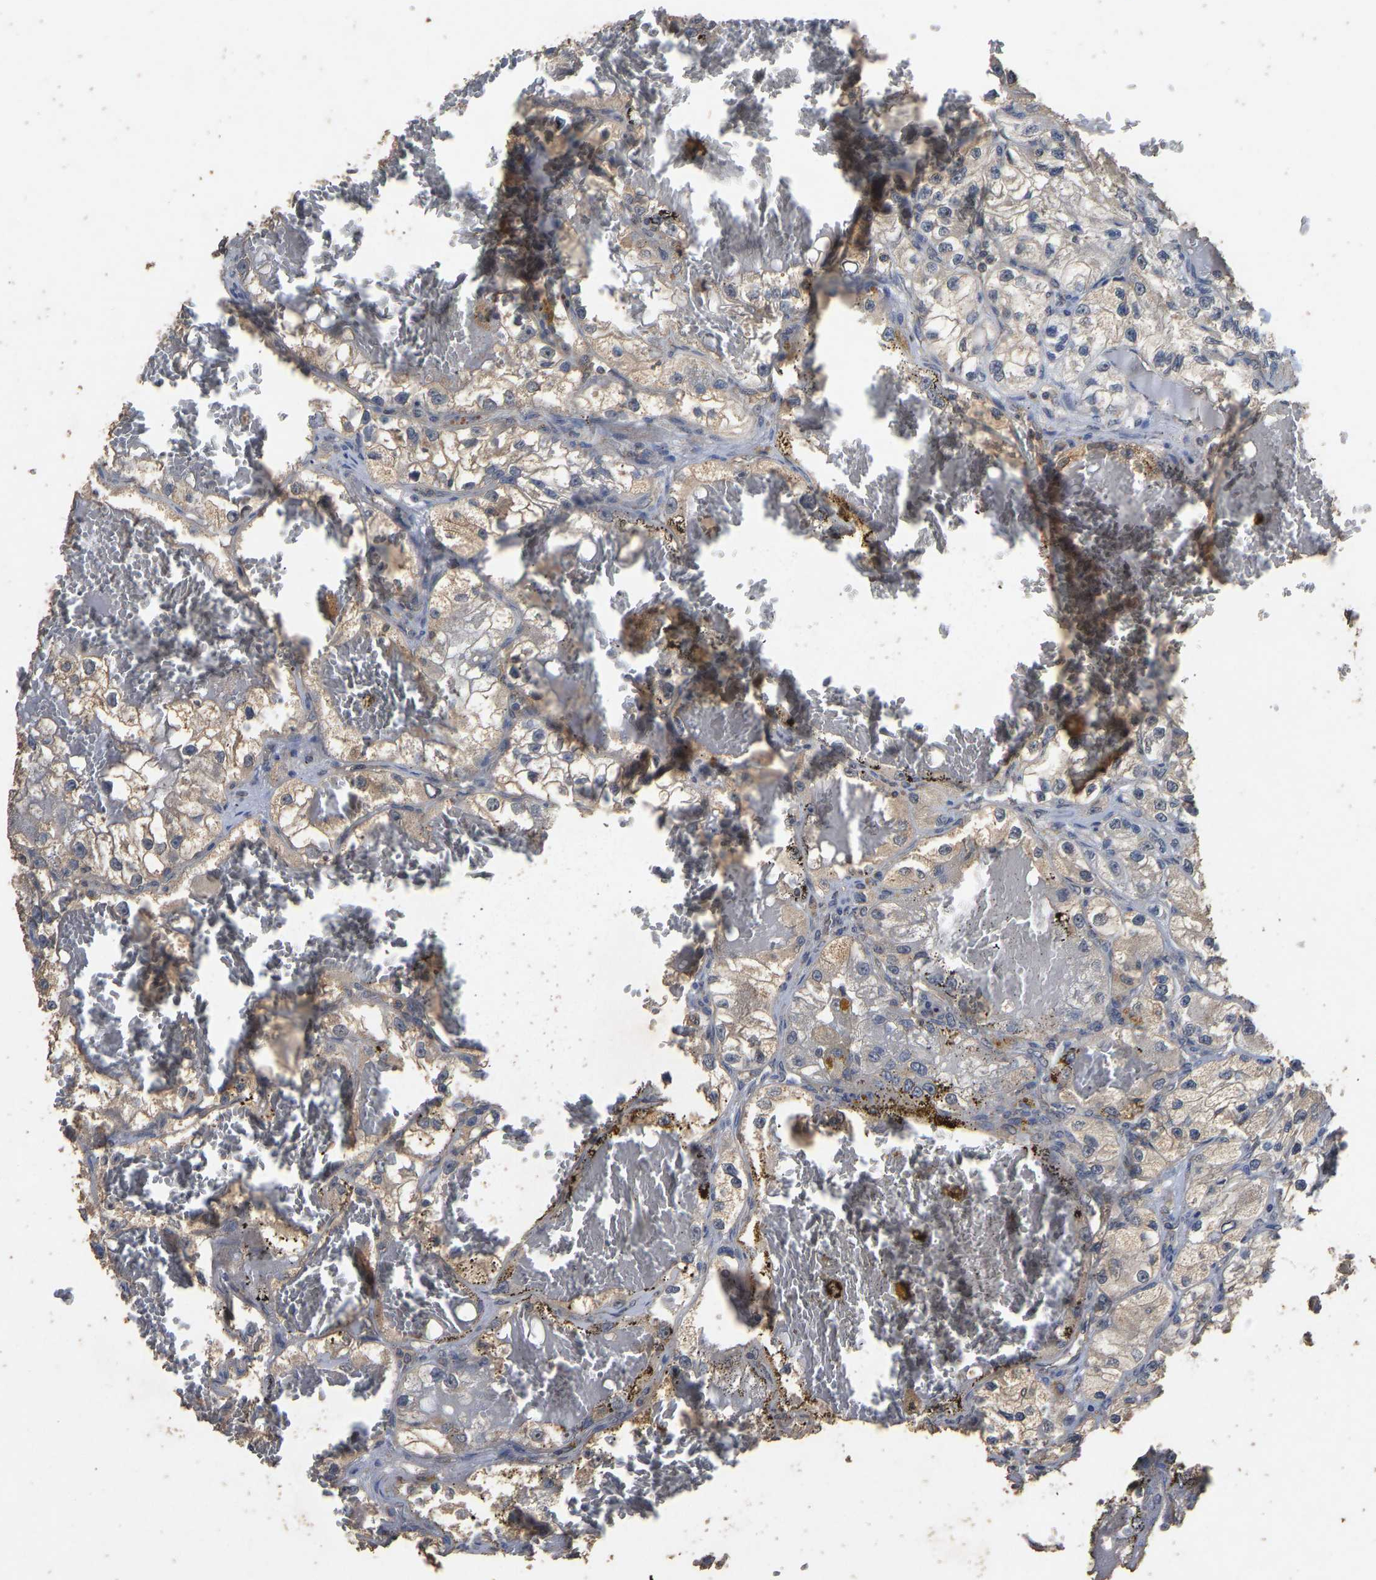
{"staining": {"intensity": "weak", "quantity": "<25%", "location": "cytoplasmic/membranous"}, "tissue": "renal cancer", "cell_type": "Tumor cells", "image_type": "cancer", "snomed": [{"axis": "morphology", "description": "Adenocarcinoma, NOS"}, {"axis": "topography", "description": "Kidney"}], "caption": "Immunohistochemistry (IHC) of human renal adenocarcinoma exhibits no expression in tumor cells. The staining is performed using DAB (3,3'-diaminobenzidine) brown chromogen with nuclei counter-stained in using hematoxylin.", "gene": "CIDEC", "patient": {"sex": "female", "age": 57}}